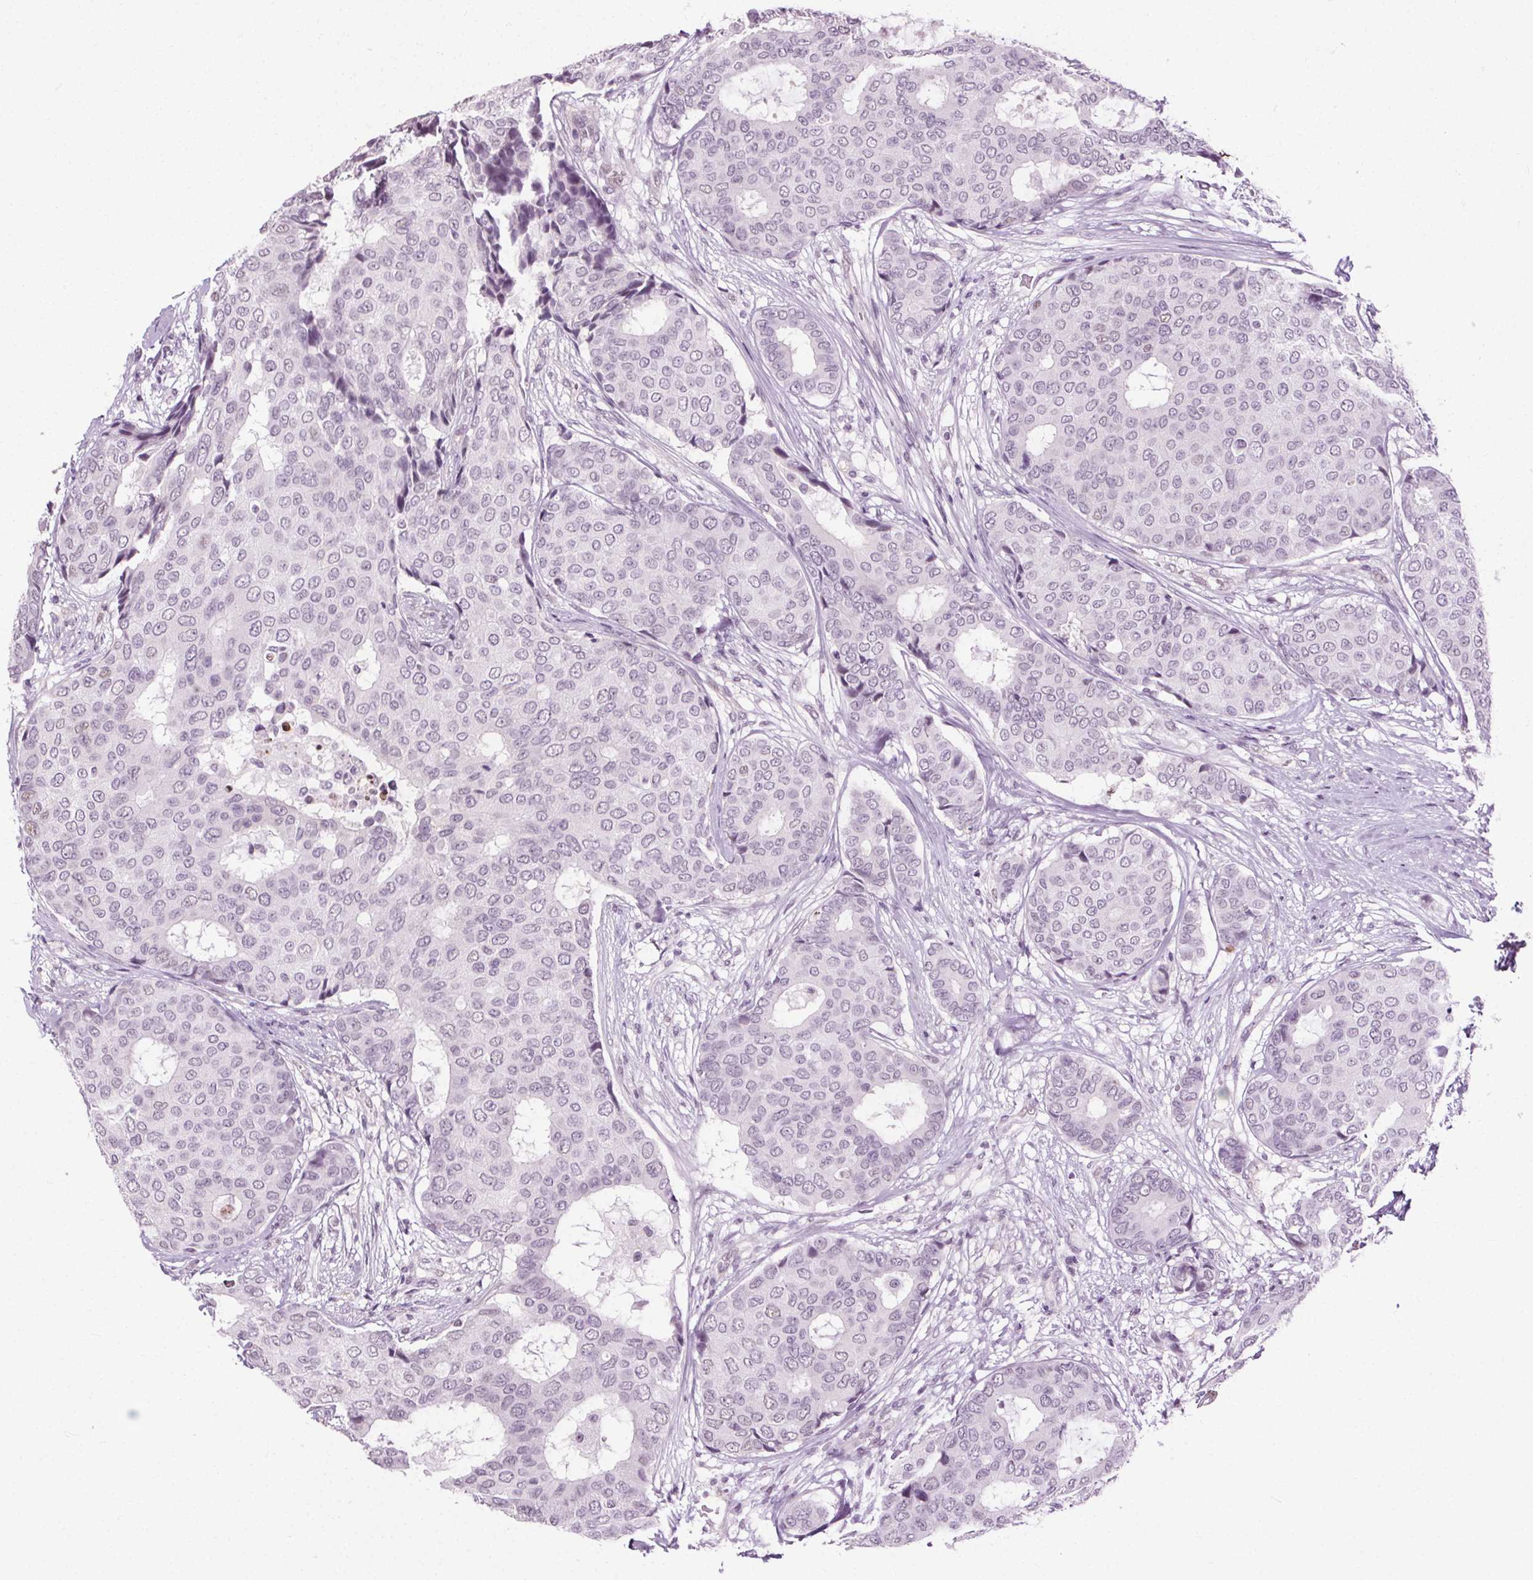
{"staining": {"intensity": "negative", "quantity": "none", "location": "none"}, "tissue": "breast cancer", "cell_type": "Tumor cells", "image_type": "cancer", "snomed": [{"axis": "morphology", "description": "Duct carcinoma"}, {"axis": "topography", "description": "Breast"}], "caption": "Immunohistochemistry of intraductal carcinoma (breast) shows no staining in tumor cells. (Brightfield microscopy of DAB (3,3'-diaminobenzidine) immunohistochemistry (IHC) at high magnification).", "gene": "CEBPA", "patient": {"sex": "female", "age": 75}}